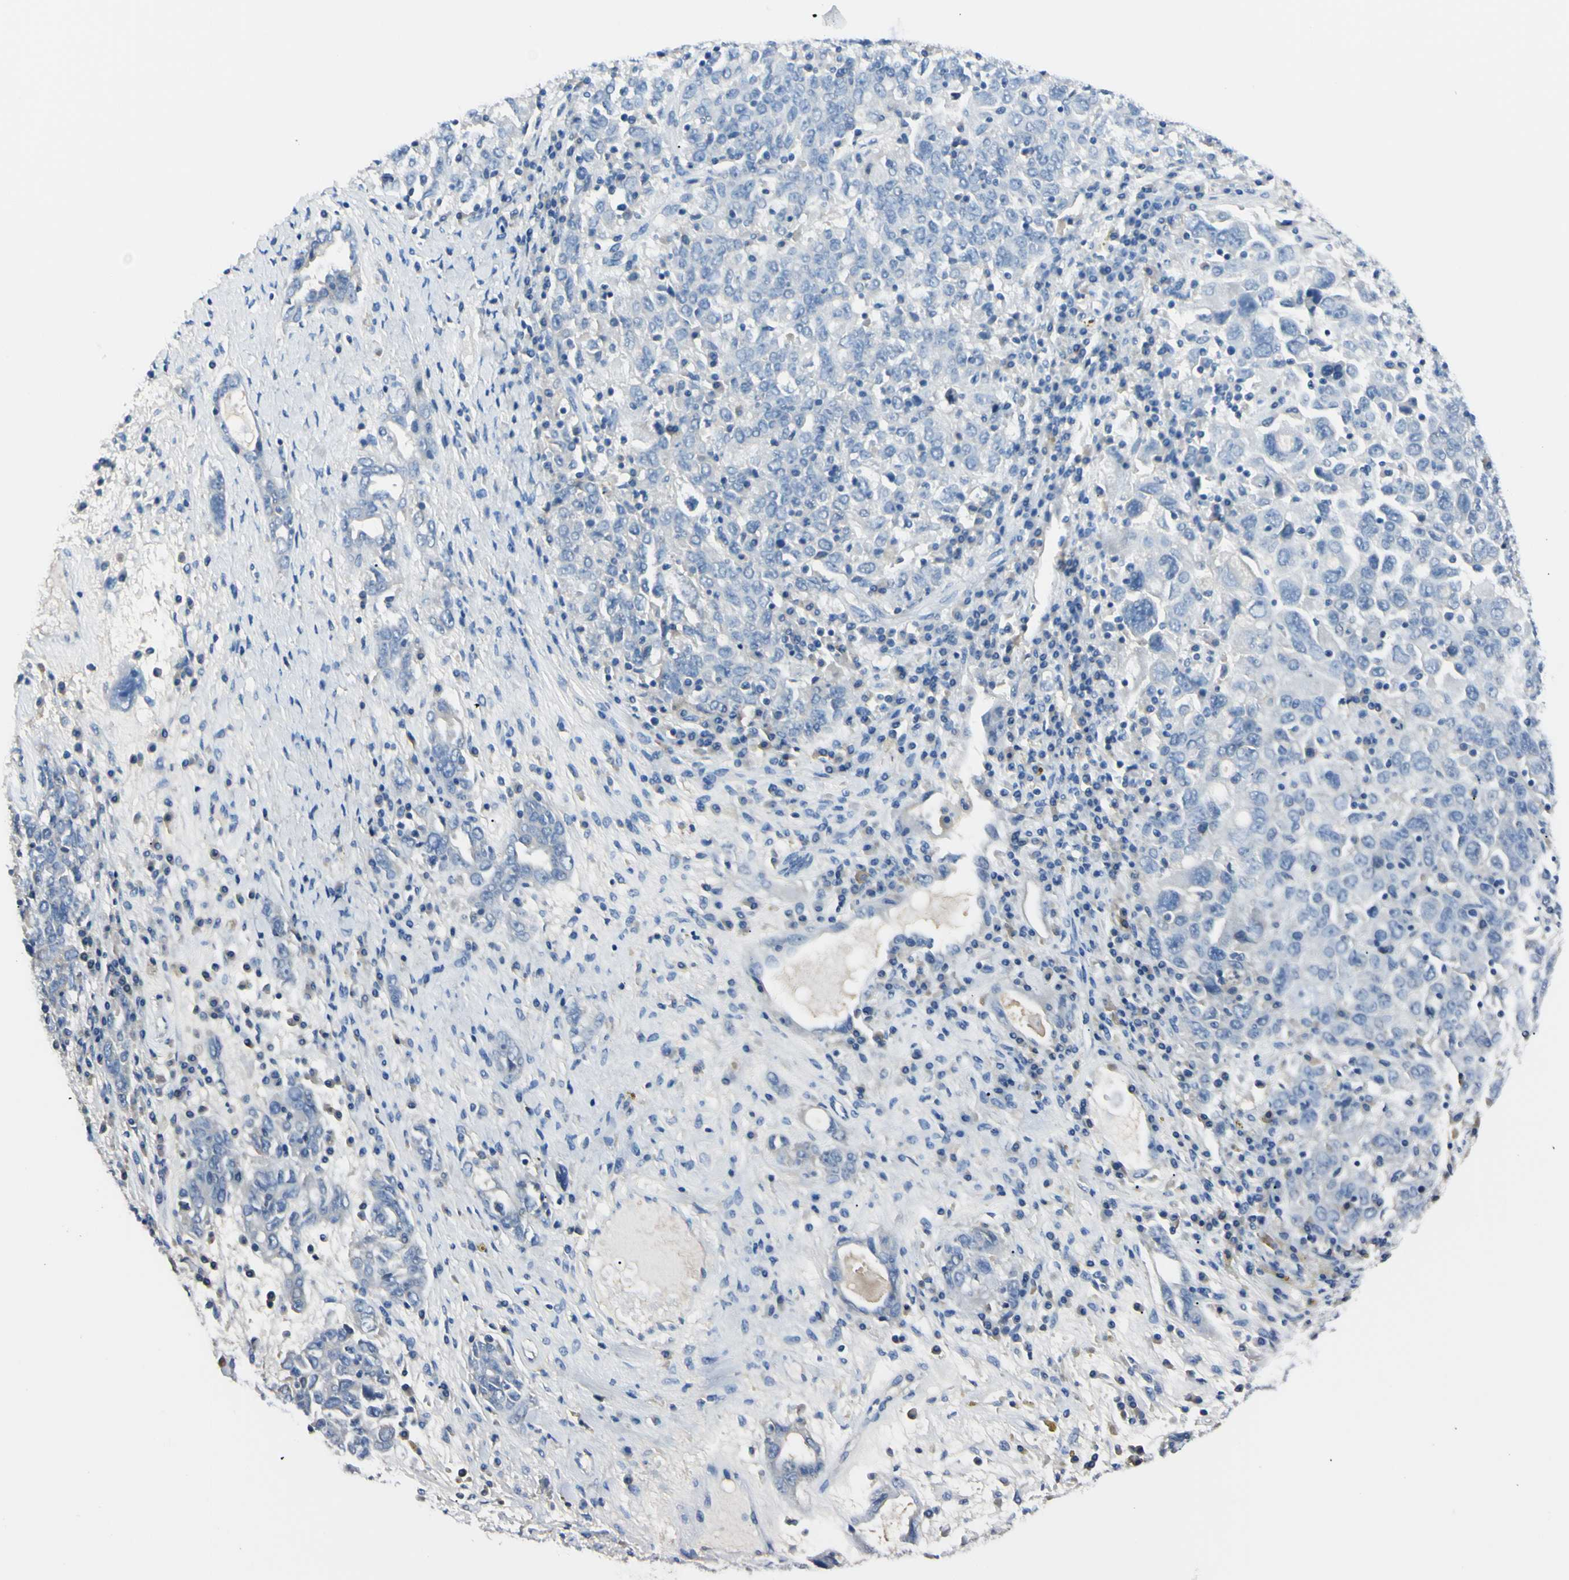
{"staining": {"intensity": "negative", "quantity": "none", "location": "none"}, "tissue": "ovarian cancer", "cell_type": "Tumor cells", "image_type": "cancer", "snomed": [{"axis": "morphology", "description": "Carcinoma, endometroid"}, {"axis": "topography", "description": "Ovary"}], "caption": "DAB (3,3'-diaminobenzidine) immunohistochemical staining of human ovarian endometroid carcinoma reveals no significant staining in tumor cells. Brightfield microscopy of IHC stained with DAB (3,3'-diaminobenzidine) (brown) and hematoxylin (blue), captured at high magnification.", "gene": "FOLH1", "patient": {"sex": "female", "age": 62}}